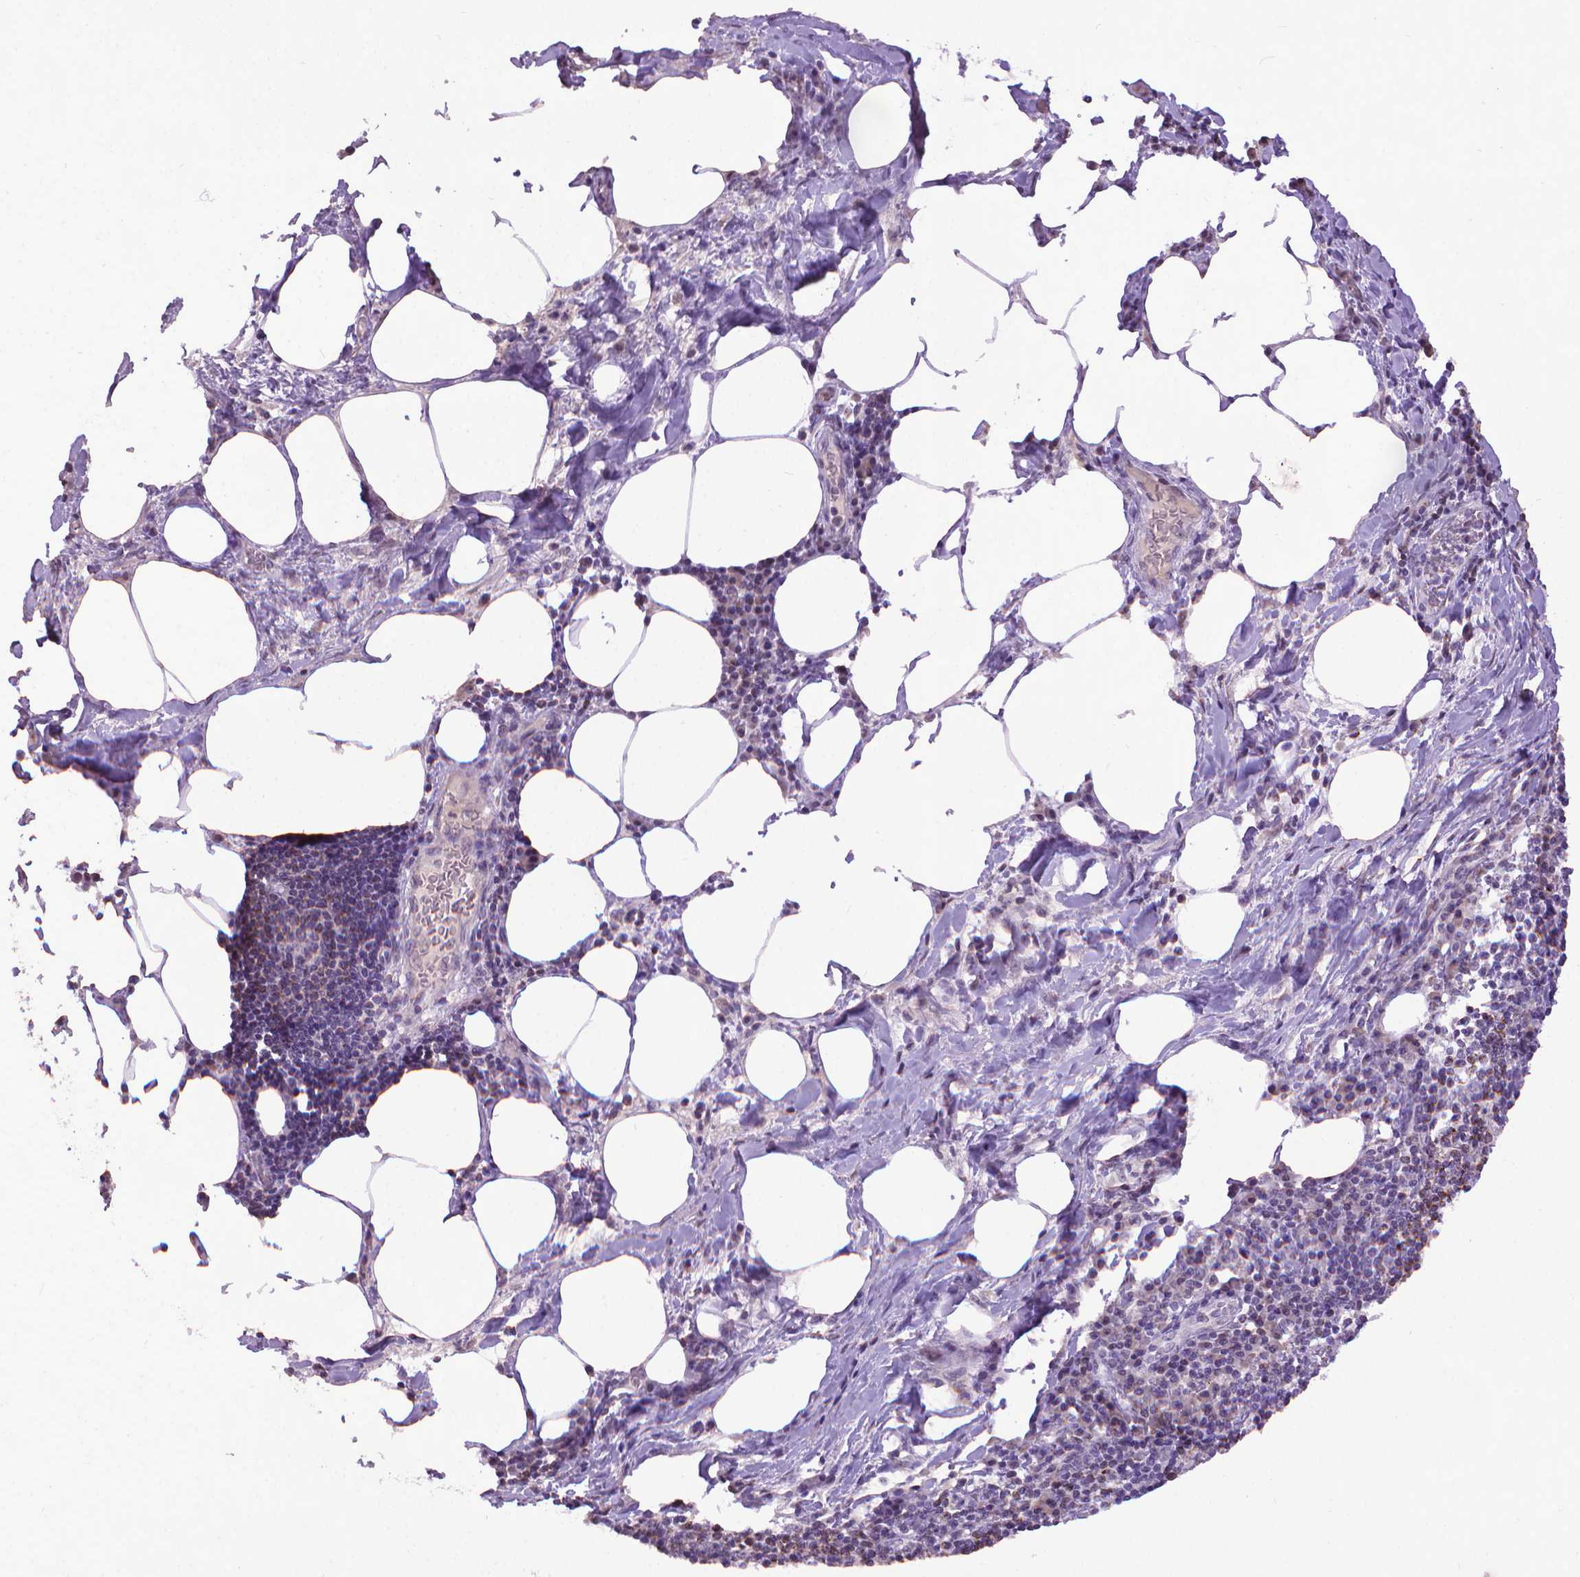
{"staining": {"intensity": "negative", "quantity": "none", "location": "none"}, "tissue": "lymph node", "cell_type": "Germinal center cells", "image_type": "normal", "snomed": [{"axis": "morphology", "description": "Normal tissue, NOS"}, {"axis": "topography", "description": "Lymph node"}], "caption": "The image exhibits no staining of germinal center cells in benign lymph node.", "gene": "KMO", "patient": {"sex": "male", "age": 67}}